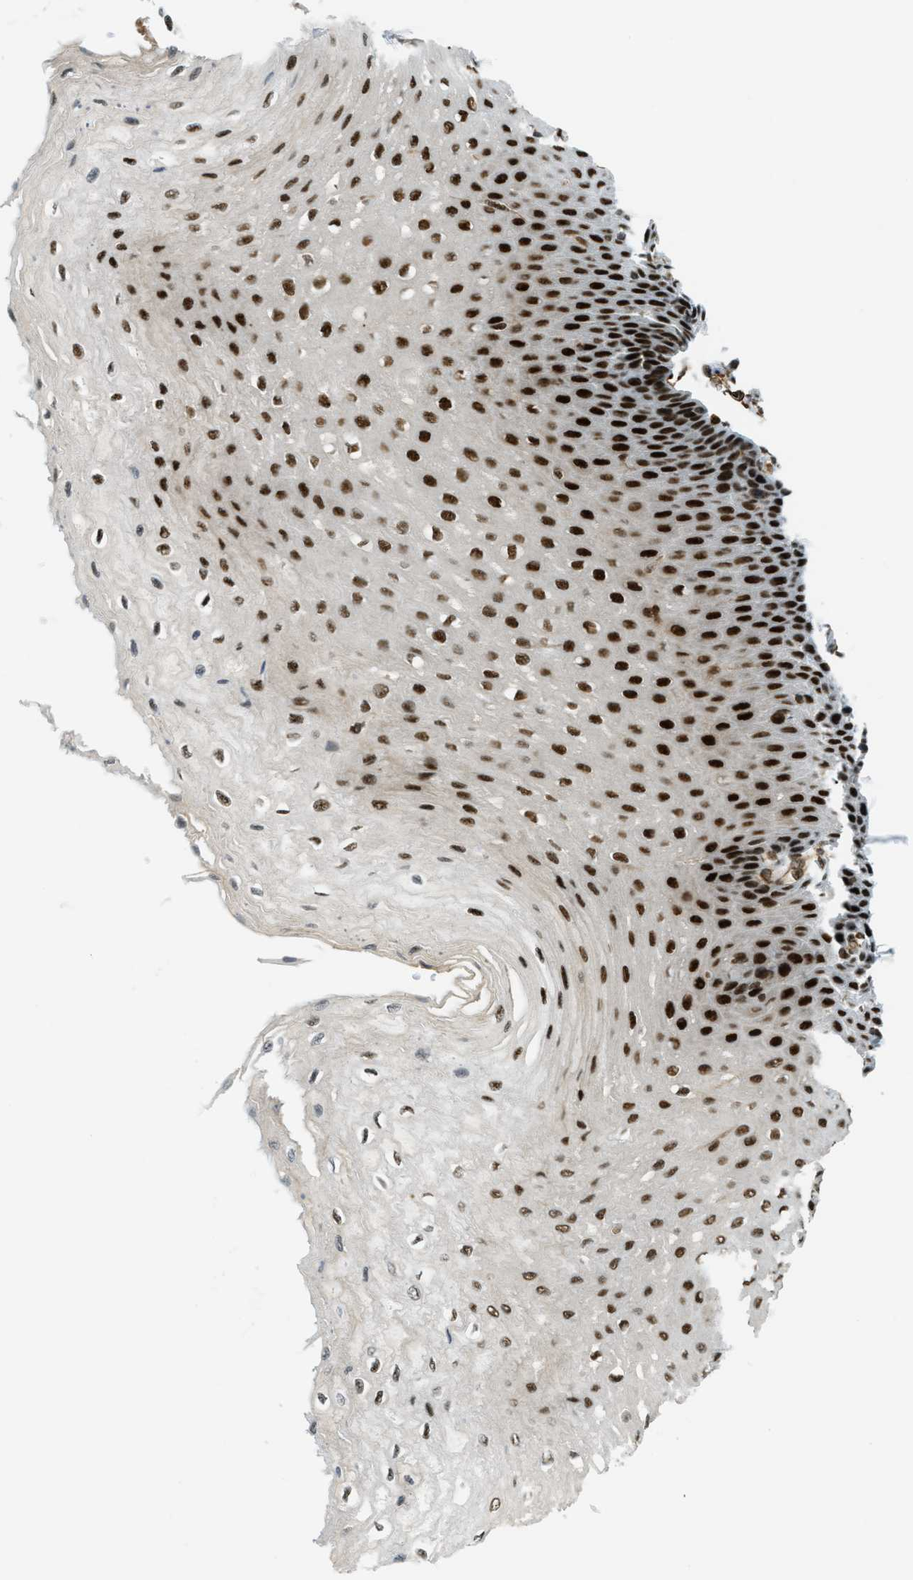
{"staining": {"intensity": "strong", "quantity": ">75%", "location": "nuclear"}, "tissue": "esophagus", "cell_type": "Squamous epithelial cells", "image_type": "normal", "snomed": [{"axis": "morphology", "description": "Normal tissue, NOS"}, {"axis": "topography", "description": "Esophagus"}], "caption": "Immunohistochemical staining of benign human esophagus shows strong nuclear protein staining in about >75% of squamous epithelial cells. The staining was performed using DAB to visualize the protein expression in brown, while the nuclei were stained in blue with hematoxylin (Magnification: 20x).", "gene": "ZFR", "patient": {"sex": "female", "age": 72}}